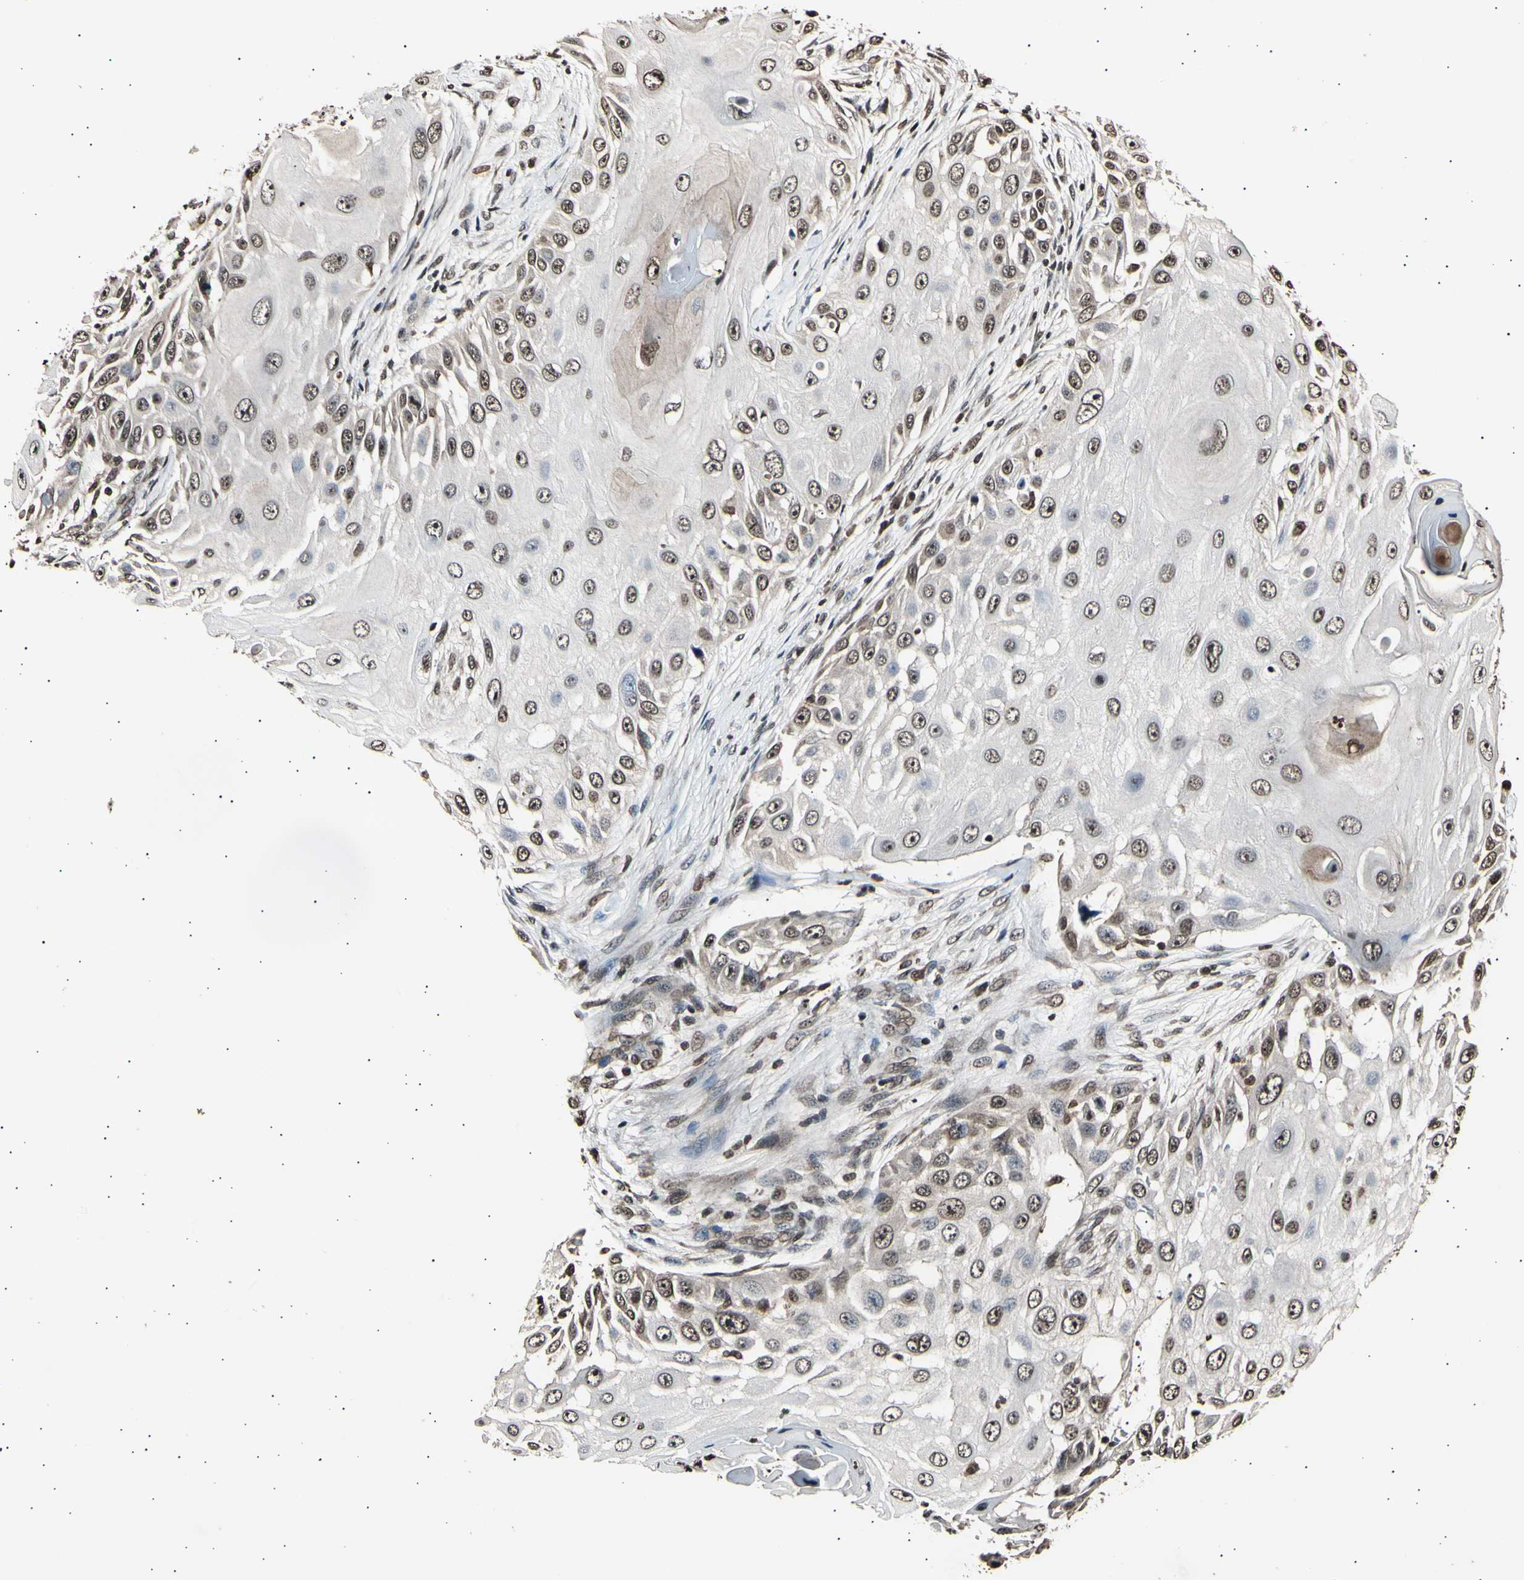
{"staining": {"intensity": "strong", "quantity": ">75%", "location": "cytoplasmic/membranous,nuclear"}, "tissue": "skin cancer", "cell_type": "Tumor cells", "image_type": "cancer", "snomed": [{"axis": "morphology", "description": "Squamous cell carcinoma, NOS"}, {"axis": "topography", "description": "Skin"}], "caption": "Protein staining displays strong cytoplasmic/membranous and nuclear positivity in approximately >75% of tumor cells in skin cancer. (Stains: DAB in brown, nuclei in blue, Microscopy: brightfield microscopy at high magnification).", "gene": "ANAPC7", "patient": {"sex": "female", "age": 44}}